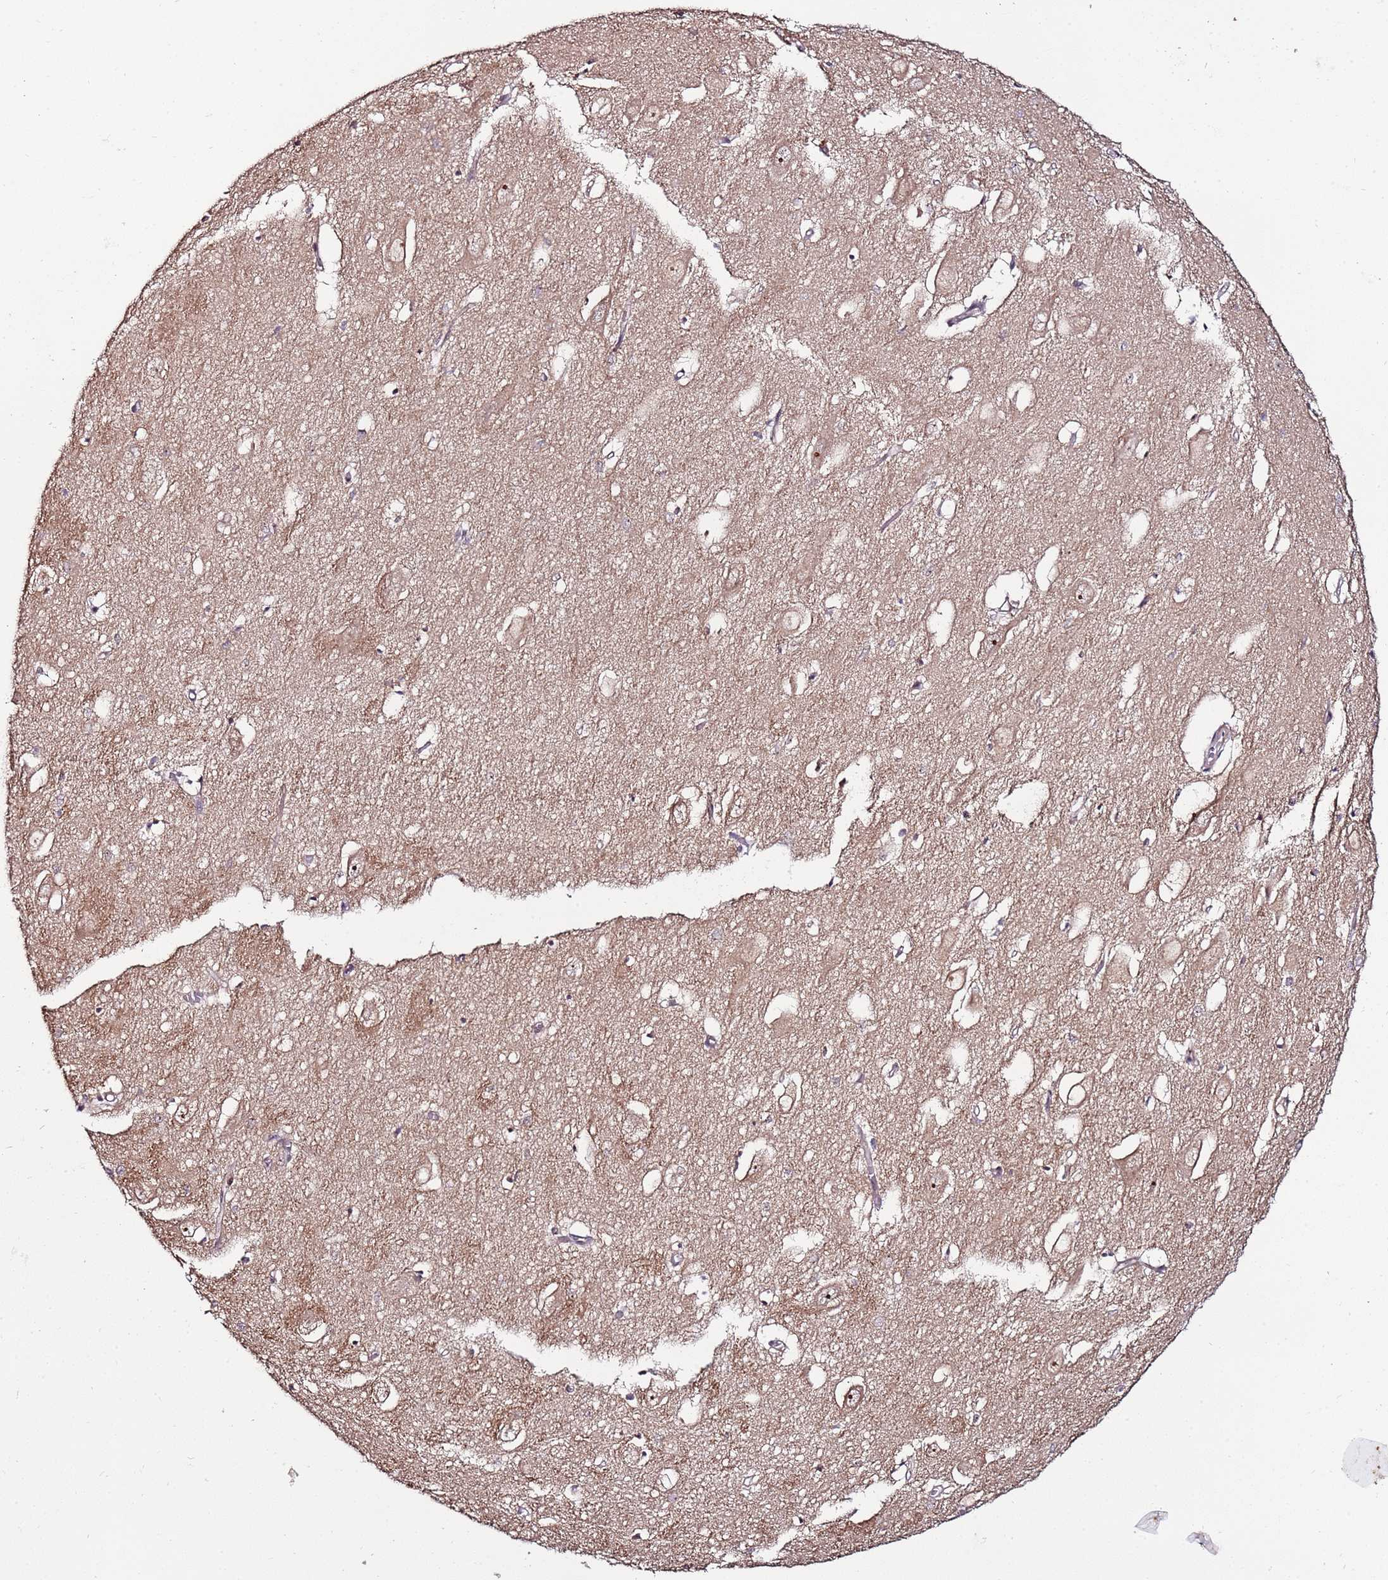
{"staining": {"intensity": "weak", "quantity": "<25%", "location": "nuclear"}, "tissue": "hippocampus", "cell_type": "Glial cells", "image_type": "normal", "snomed": [{"axis": "morphology", "description": "Normal tissue, NOS"}, {"axis": "topography", "description": "Hippocampus"}], "caption": "Photomicrograph shows no protein positivity in glial cells of benign hippocampus. (Brightfield microscopy of DAB immunohistochemistry (IHC) at high magnification).", "gene": "KRI1", "patient": {"sex": "female", "age": 64}}